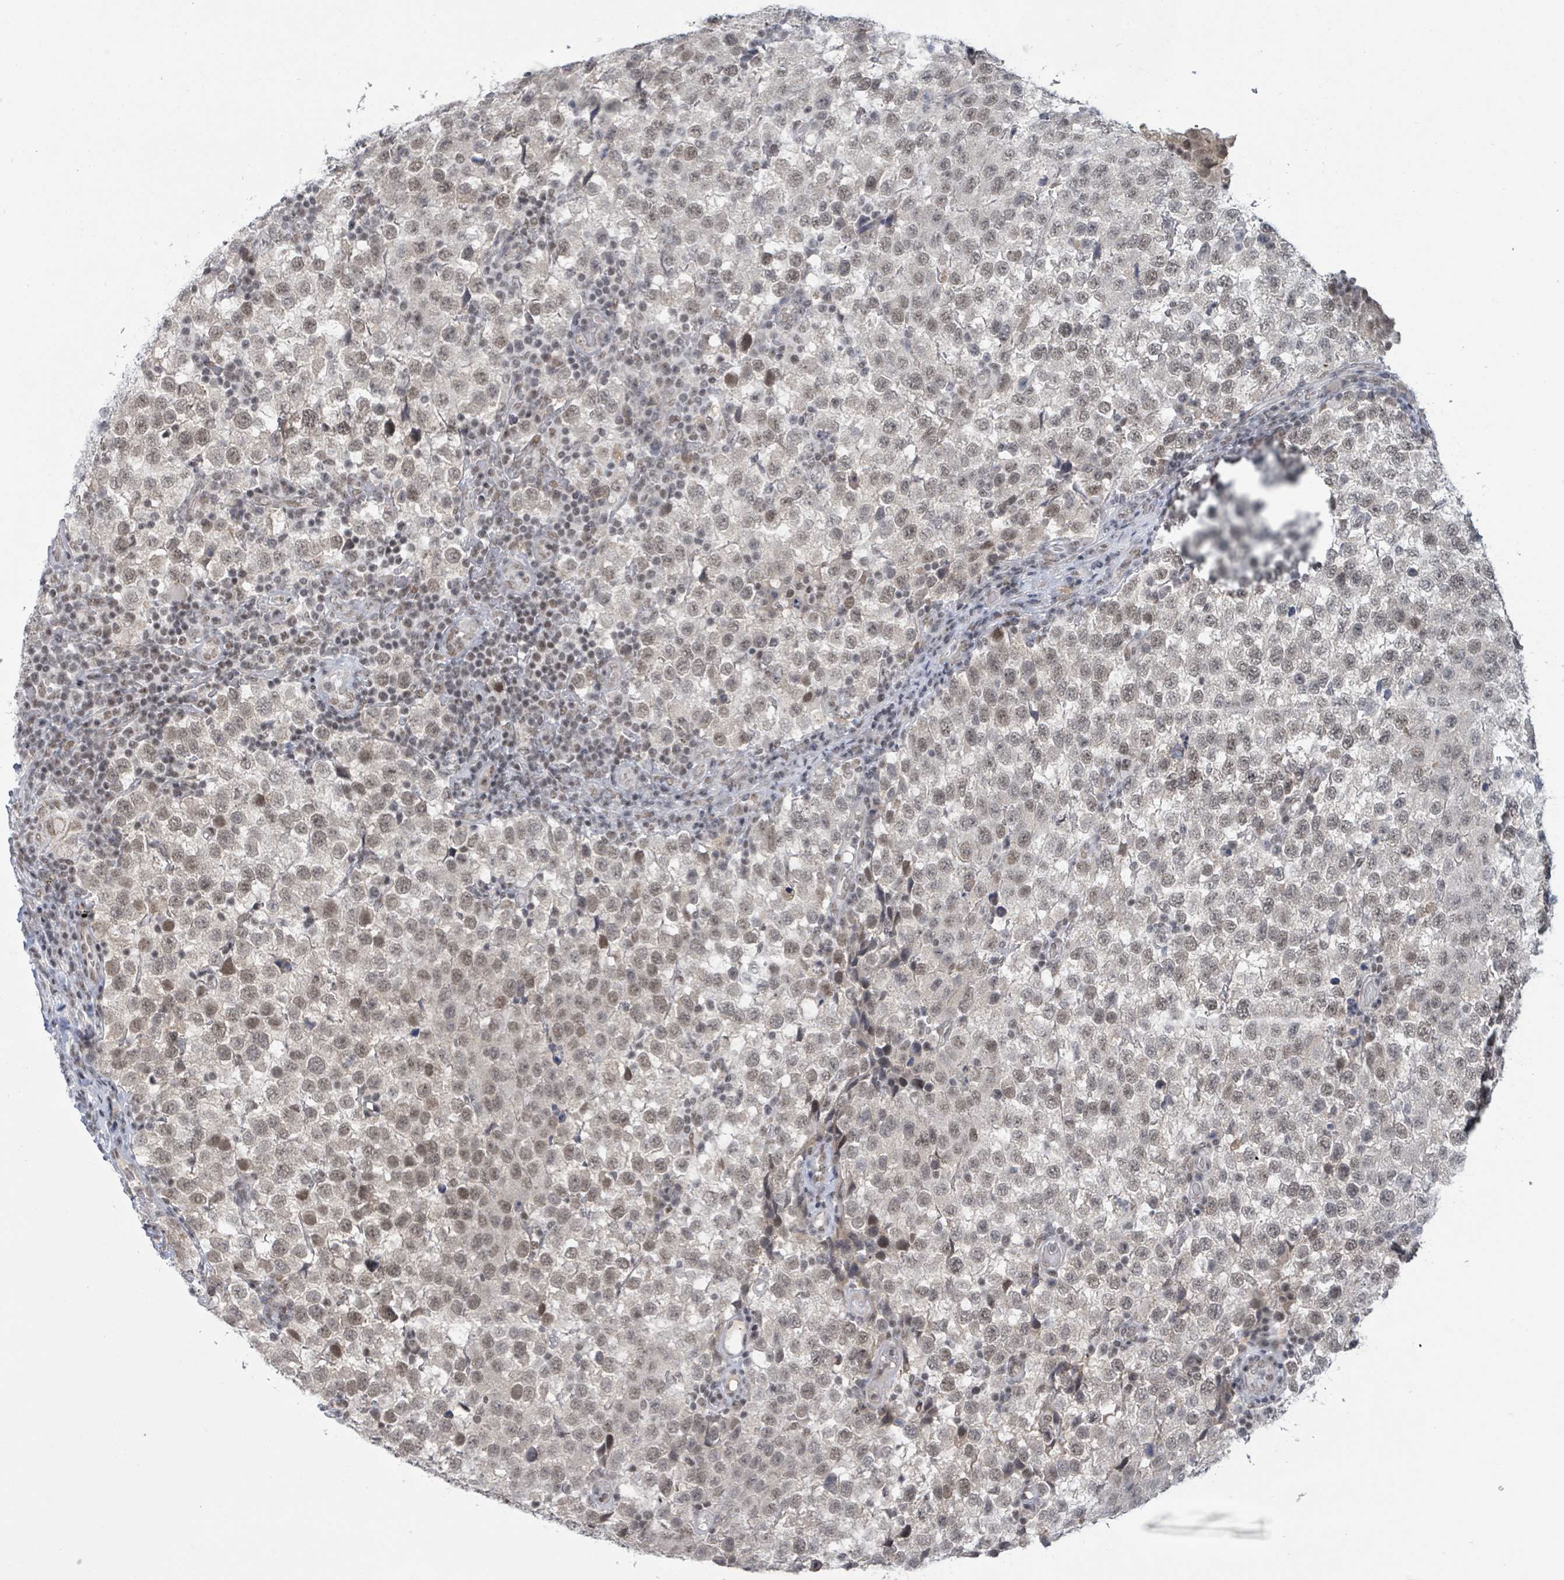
{"staining": {"intensity": "moderate", "quantity": "25%-75%", "location": "nuclear"}, "tissue": "testis cancer", "cell_type": "Tumor cells", "image_type": "cancer", "snomed": [{"axis": "morphology", "description": "Seminoma, NOS"}, {"axis": "topography", "description": "Testis"}], "caption": "High-power microscopy captured an IHC micrograph of testis cancer, revealing moderate nuclear expression in approximately 25%-75% of tumor cells.", "gene": "BANP", "patient": {"sex": "male", "age": 34}}